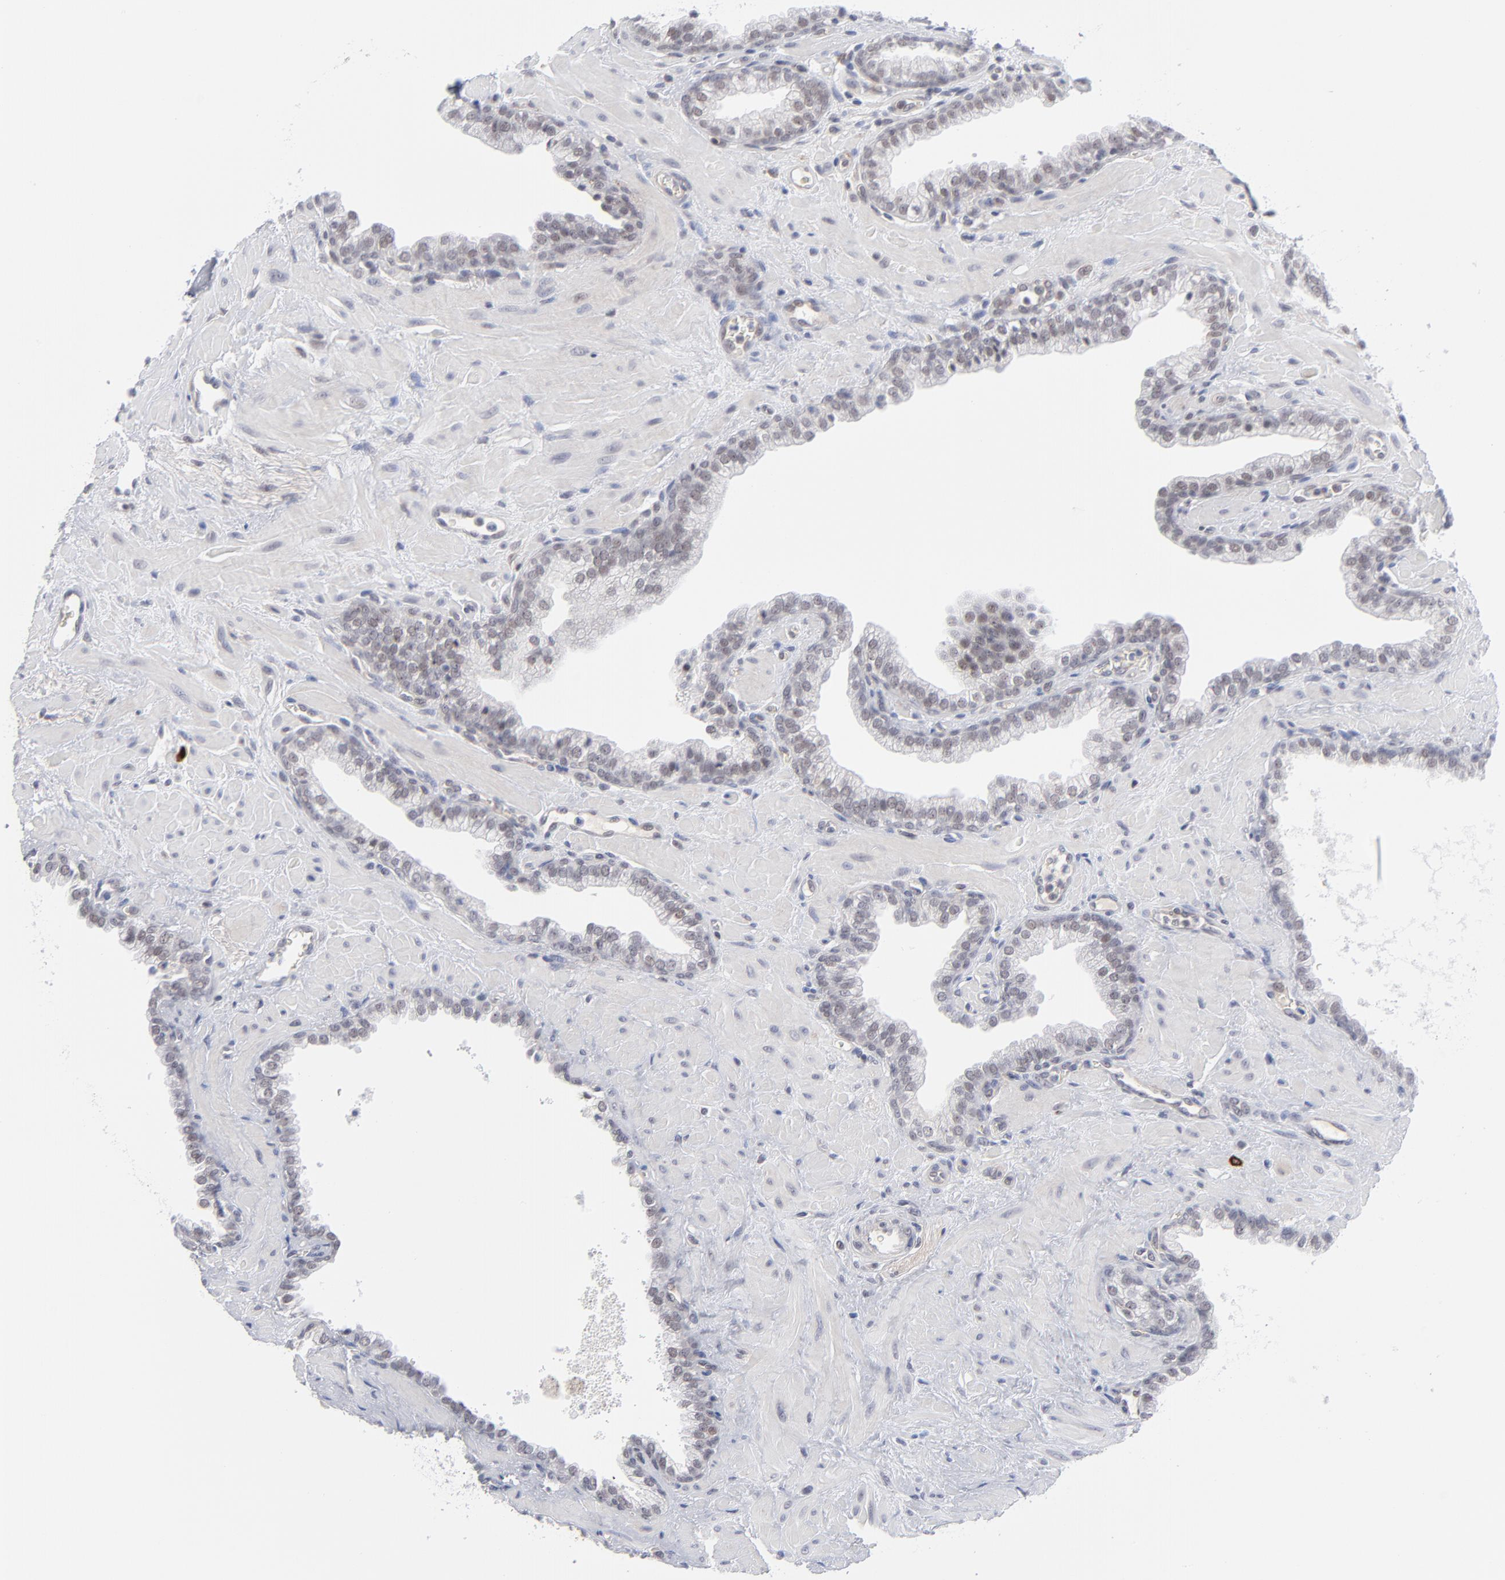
{"staining": {"intensity": "weak", "quantity": "25%-75%", "location": "nuclear"}, "tissue": "prostate", "cell_type": "Glandular cells", "image_type": "normal", "snomed": [{"axis": "morphology", "description": "Normal tissue, NOS"}, {"axis": "topography", "description": "Prostate"}], "caption": "Immunohistochemistry histopathology image of benign prostate stained for a protein (brown), which reveals low levels of weak nuclear expression in about 25%-75% of glandular cells.", "gene": "NBN", "patient": {"sex": "male", "age": 60}}